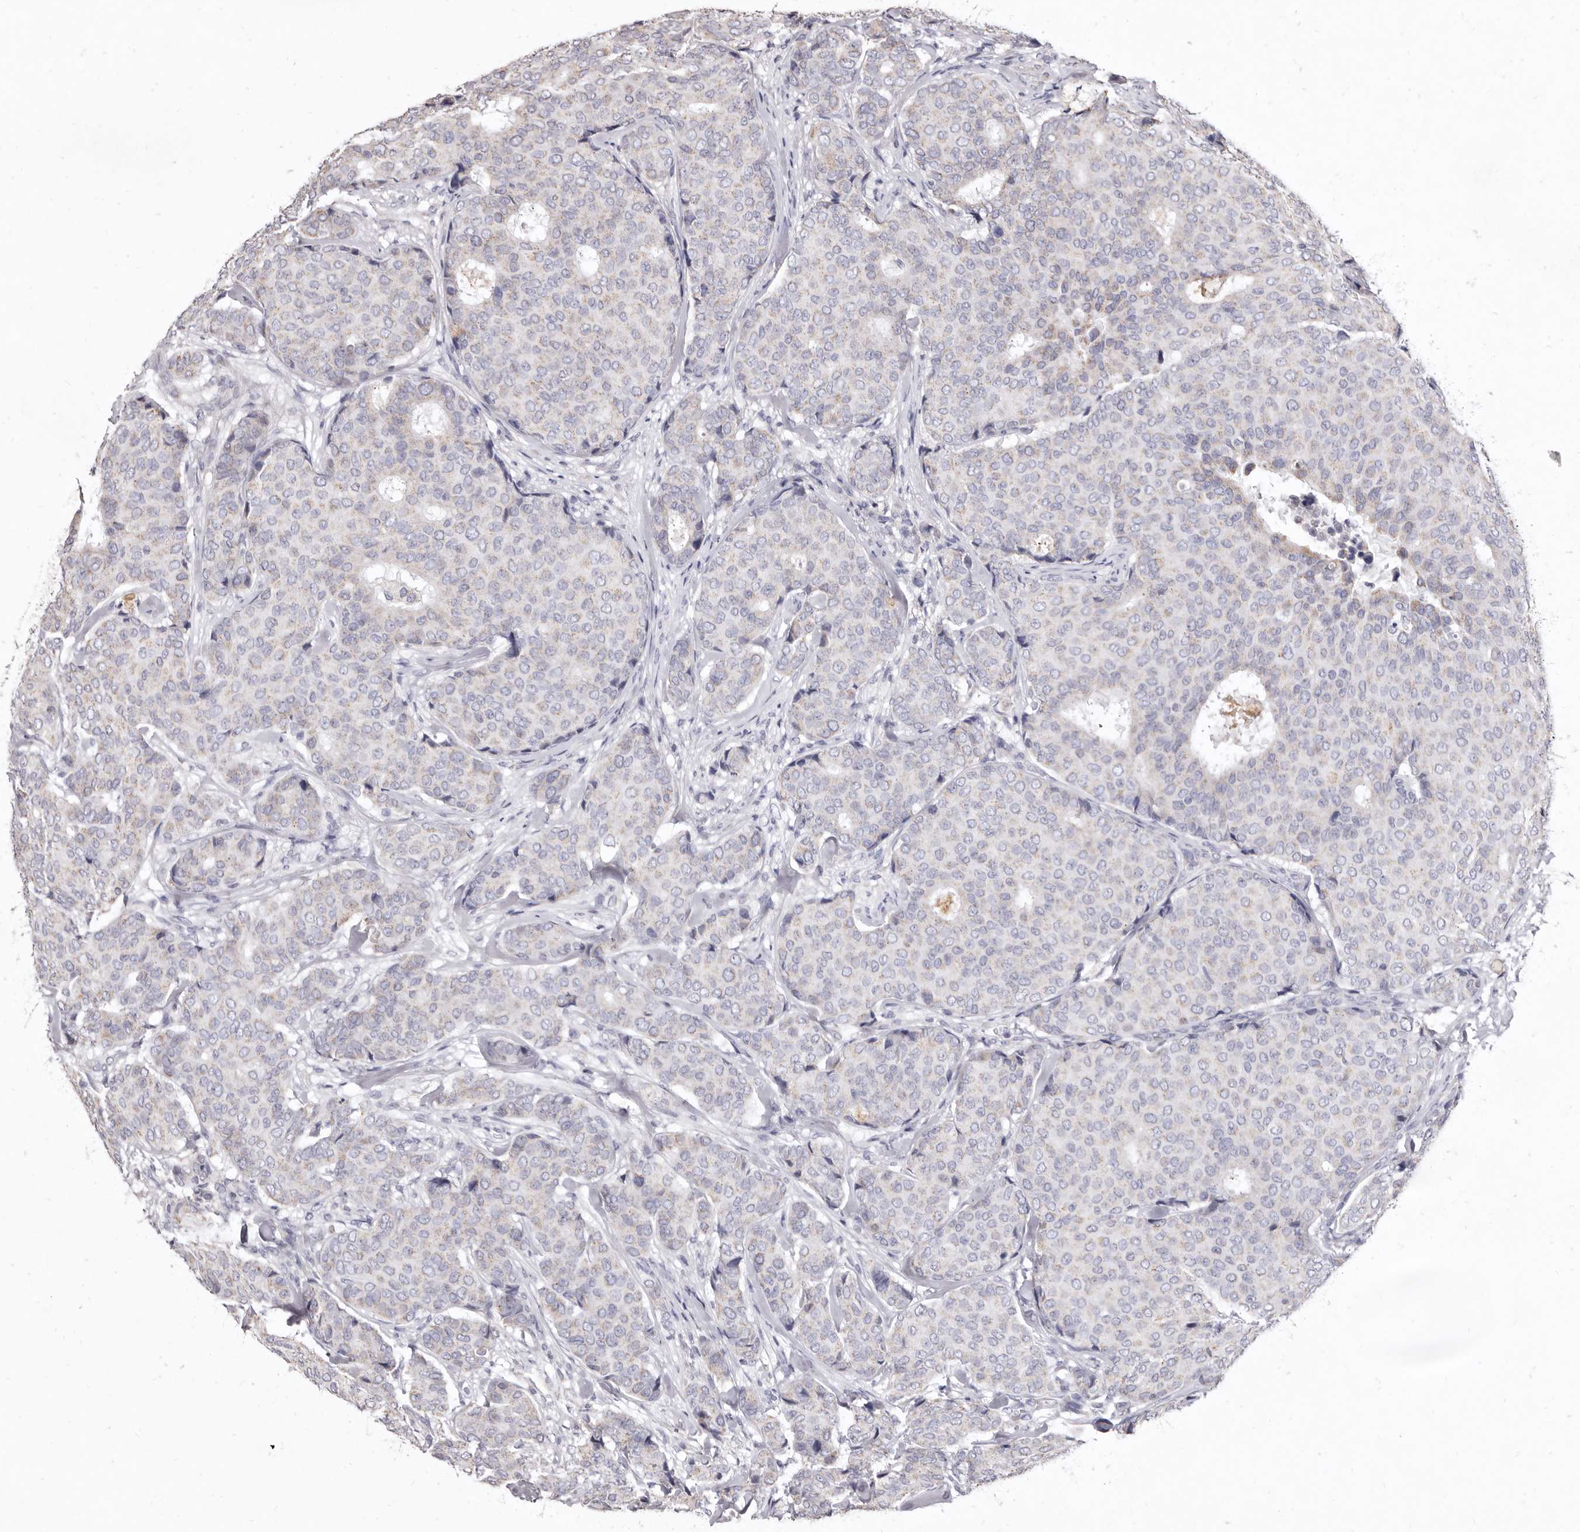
{"staining": {"intensity": "negative", "quantity": "none", "location": "none"}, "tissue": "breast cancer", "cell_type": "Tumor cells", "image_type": "cancer", "snomed": [{"axis": "morphology", "description": "Duct carcinoma"}, {"axis": "topography", "description": "Breast"}], "caption": "Tumor cells show no significant positivity in breast cancer.", "gene": "CYP2E1", "patient": {"sex": "female", "age": 75}}